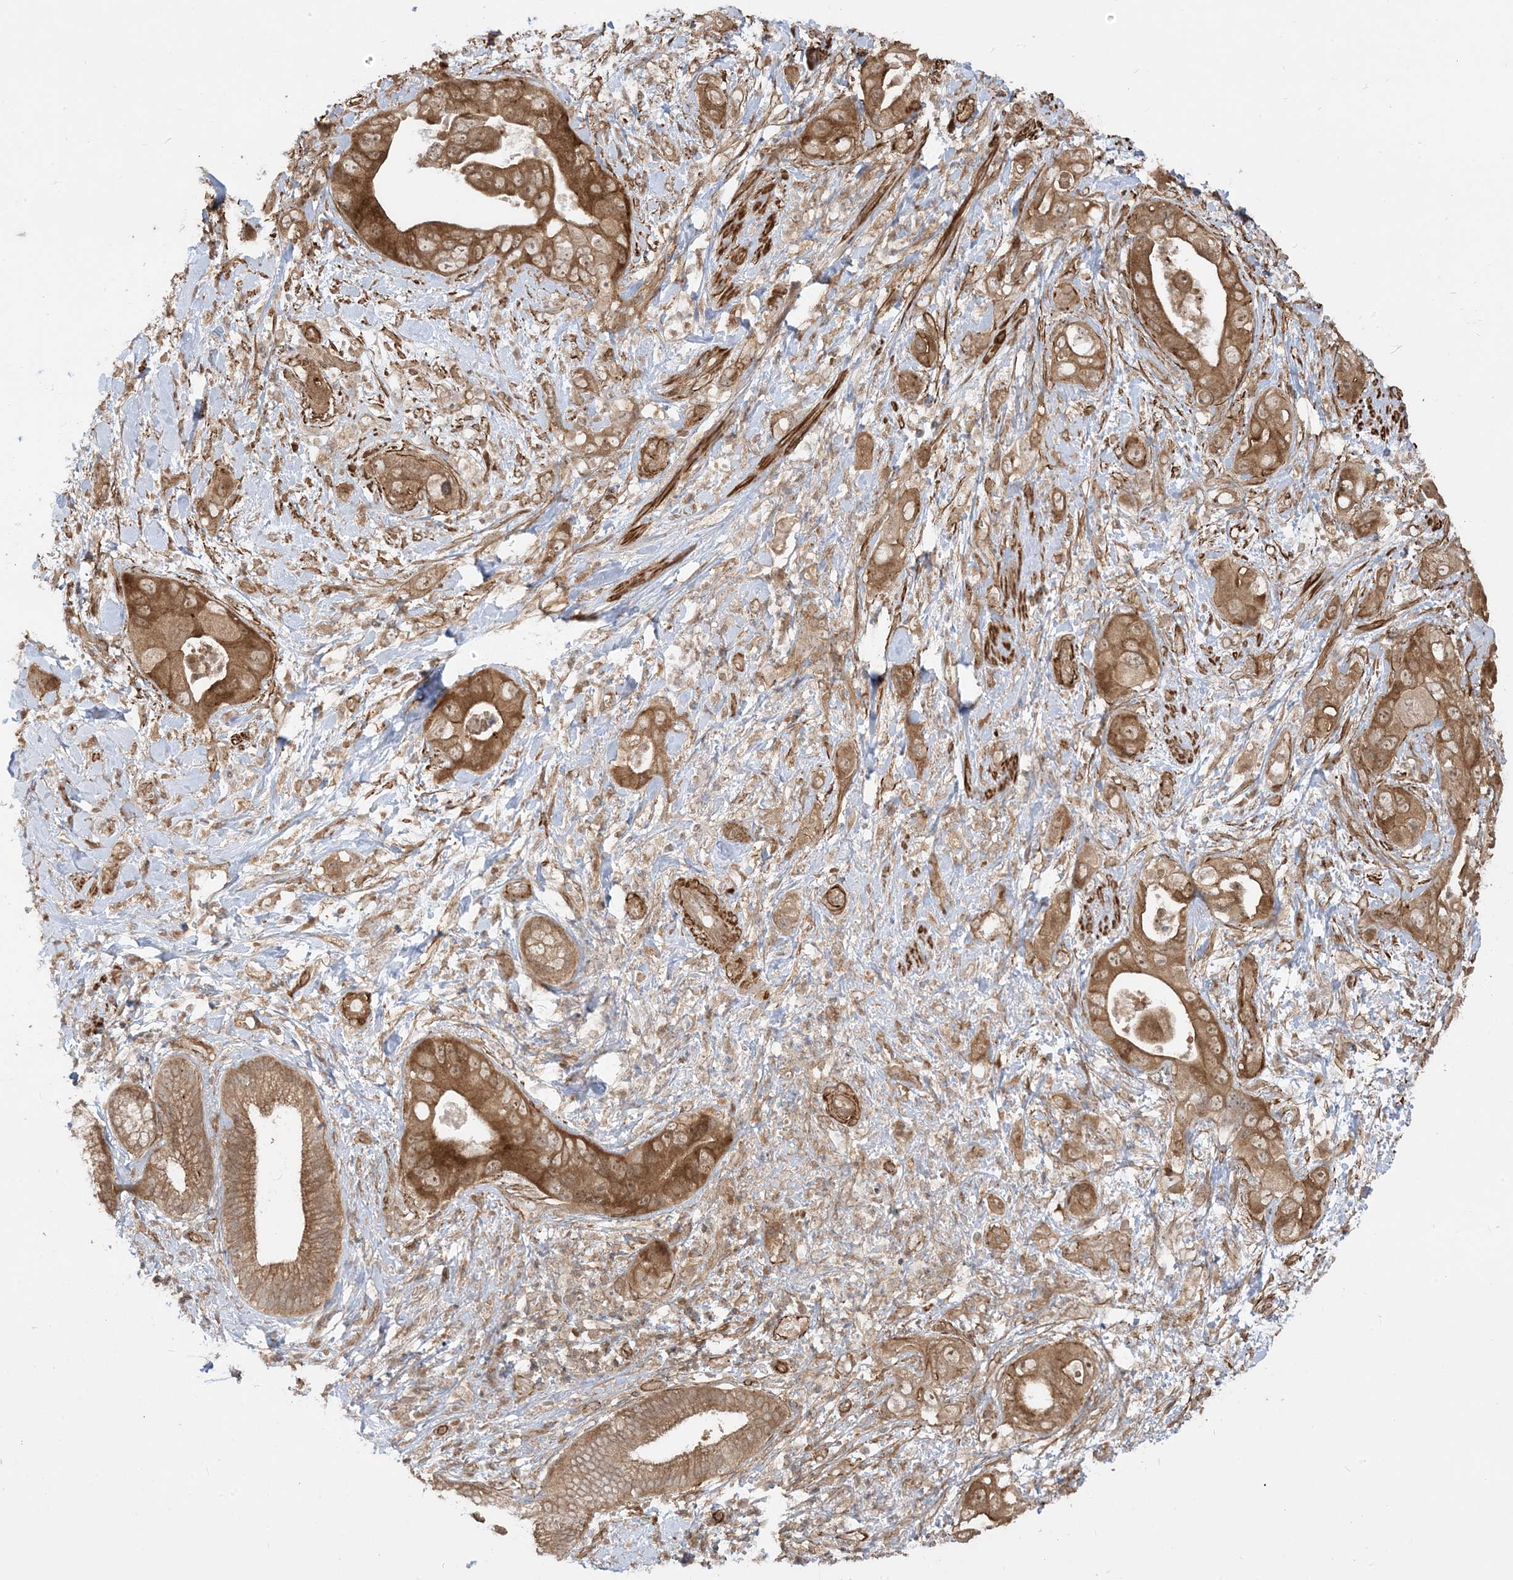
{"staining": {"intensity": "moderate", "quantity": ">75%", "location": "cytoplasmic/membranous"}, "tissue": "pancreatic cancer", "cell_type": "Tumor cells", "image_type": "cancer", "snomed": [{"axis": "morphology", "description": "Adenocarcinoma, NOS"}, {"axis": "topography", "description": "Pancreas"}], "caption": "Immunohistochemical staining of human pancreatic cancer displays moderate cytoplasmic/membranous protein expression in about >75% of tumor cells.", "gene": "TBCC", "patient": {"sex": "female", "age": 78}}